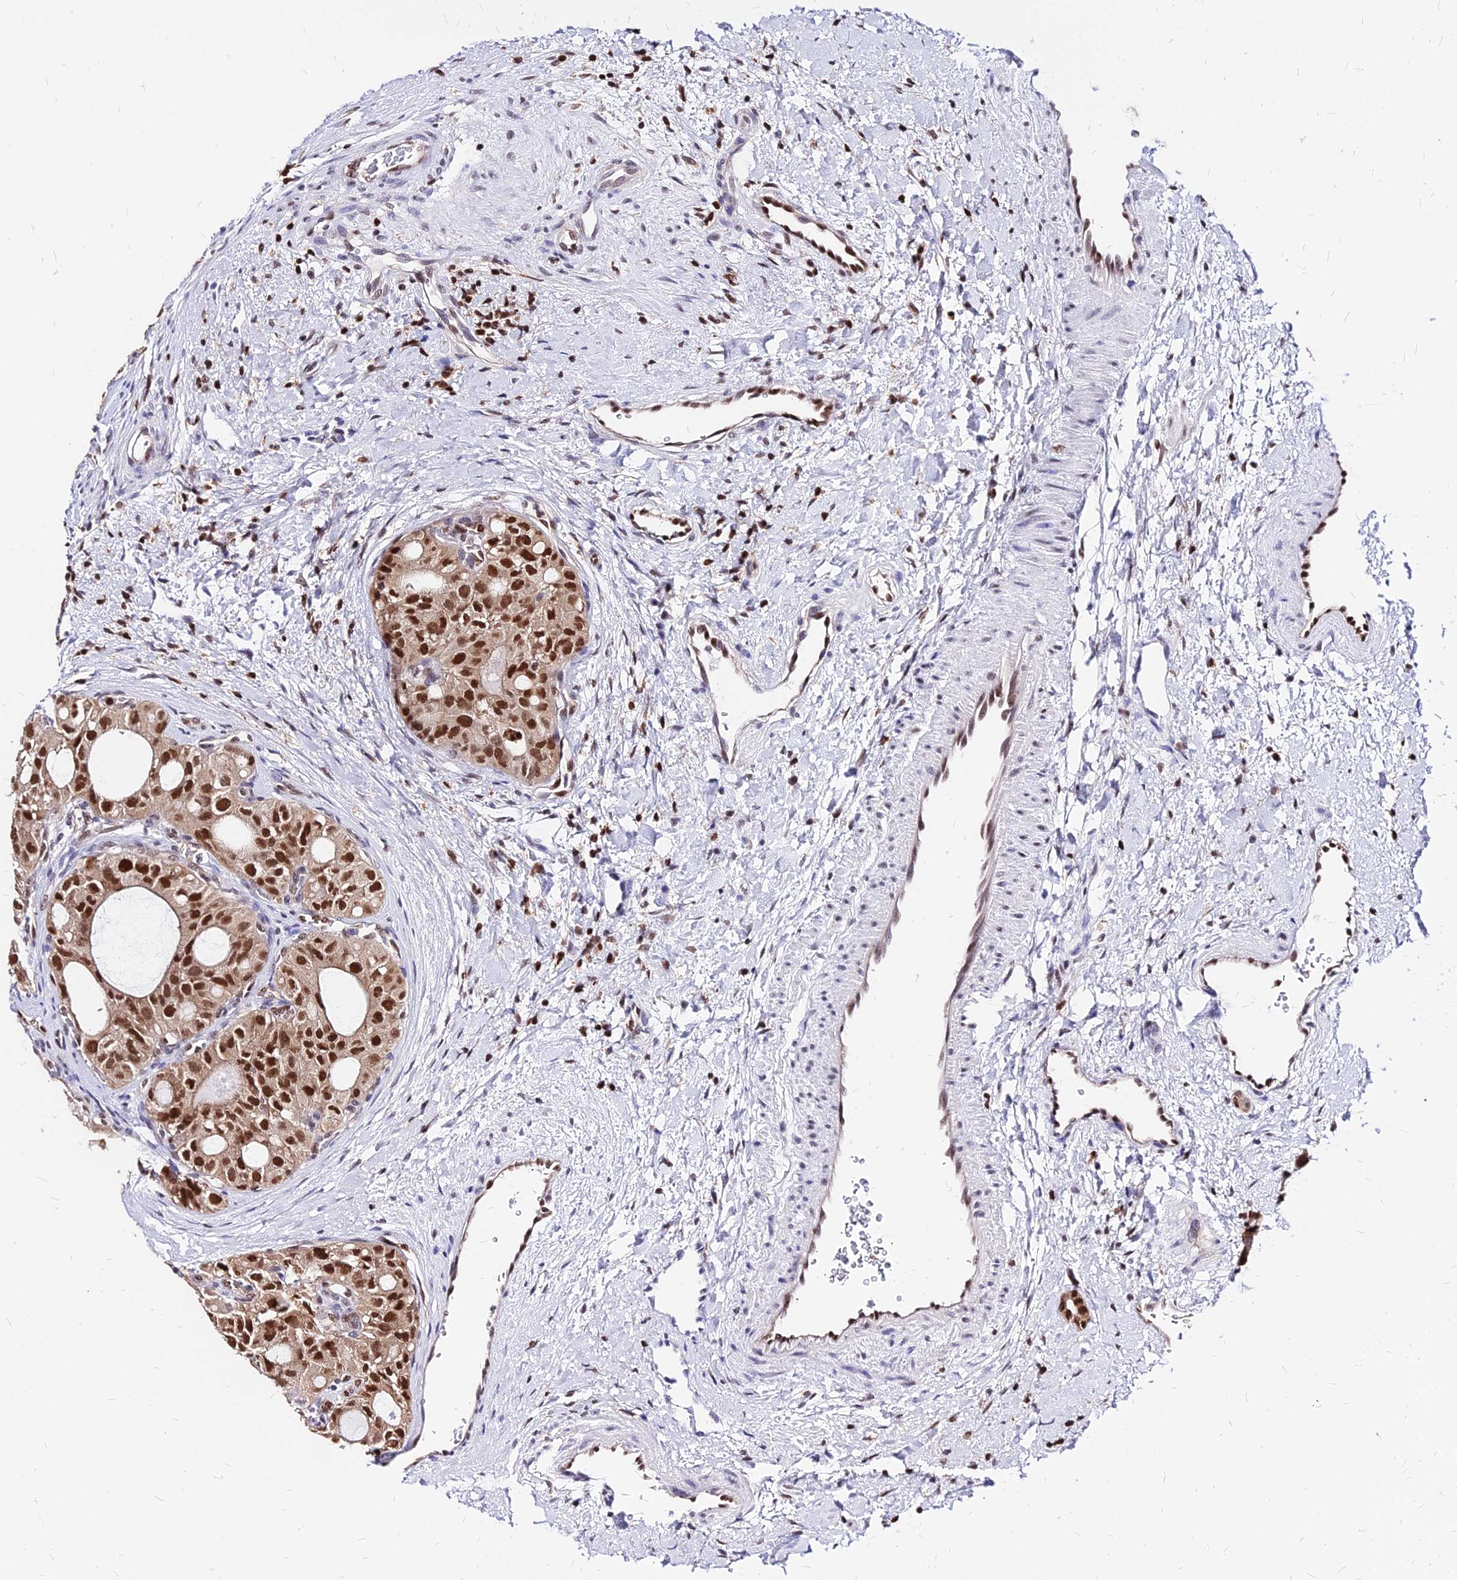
{"staining": {"intensity": "strong", "quantity": ">75%", "location": "nuclear"}, "tissue": "thyroid cancer", "cell_type": "Tumor cells", "image_type": "cancer", "snomed": [{"axis": "morphology", "description": "Follicular adenoma carcinoma, NOS"}, {"axis": "topography", "description": "Thyroid gland"}], "caption": "Immunohistochemical staining of human thyroid cancer (follicular adenoma carcinoma) demonstrates high levels of strong nuclear protein staining in approximately >75% of tumor cells.", "gene": "PAXX", "patient": {"sex": "male", "age": 75}}